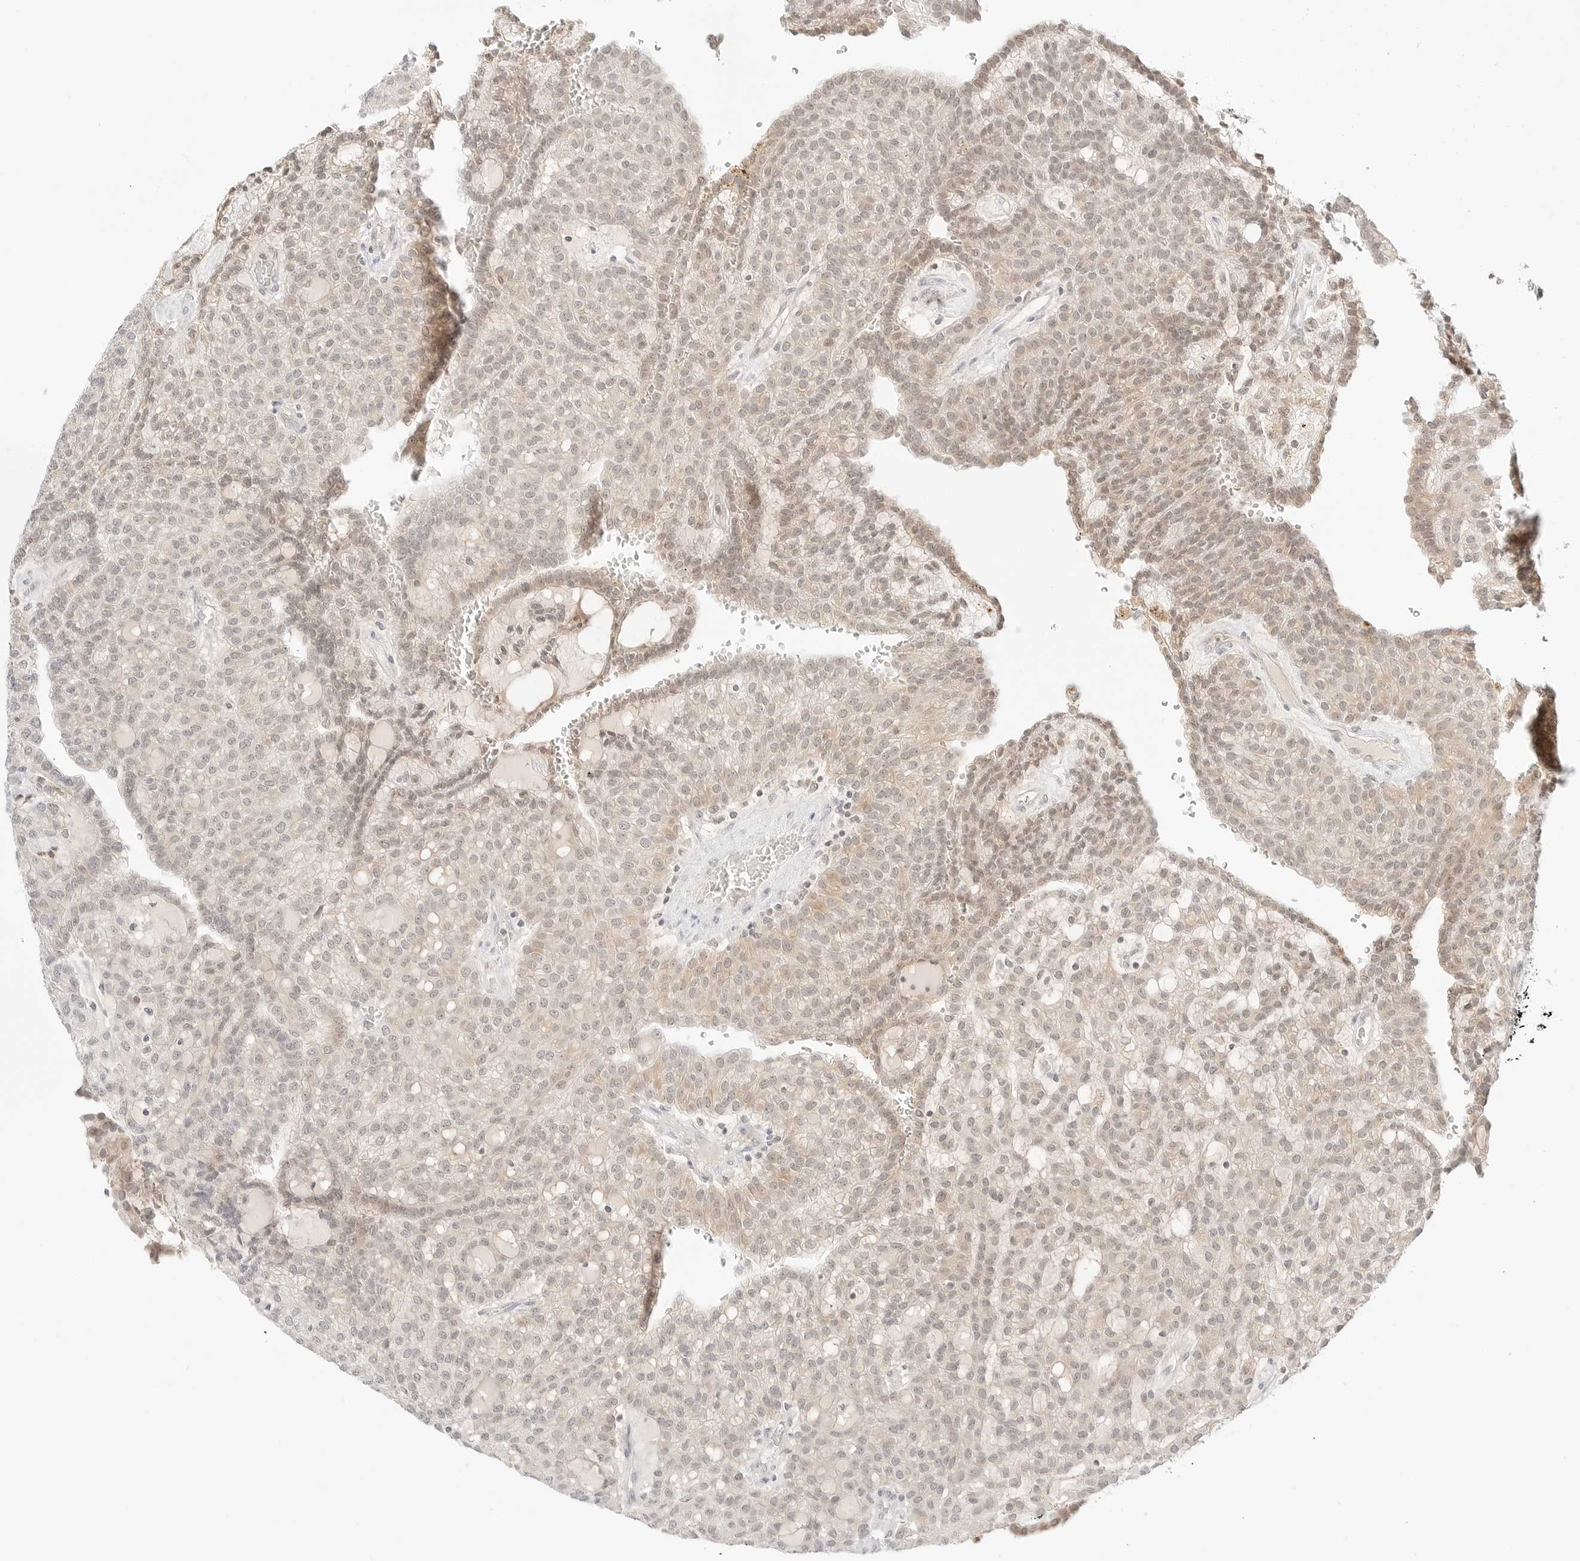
{"staining": {"intensity": "negative", "quantity": "none", "location": "none"}, "tissue": "renal cancer", "cell_type": "Tumor cells", "image_type": "cancer", "snomed": [{"axis": "morphology", "description": "Adenocarcinoma, NOS"}, {"axis": "topography", "description": "Kidney"}], "caption": "Image shows no significant protein staining in tumor cells of renal cancer.", "gene": "GNAS", "patient": {"sex": "male", "age": 63}}